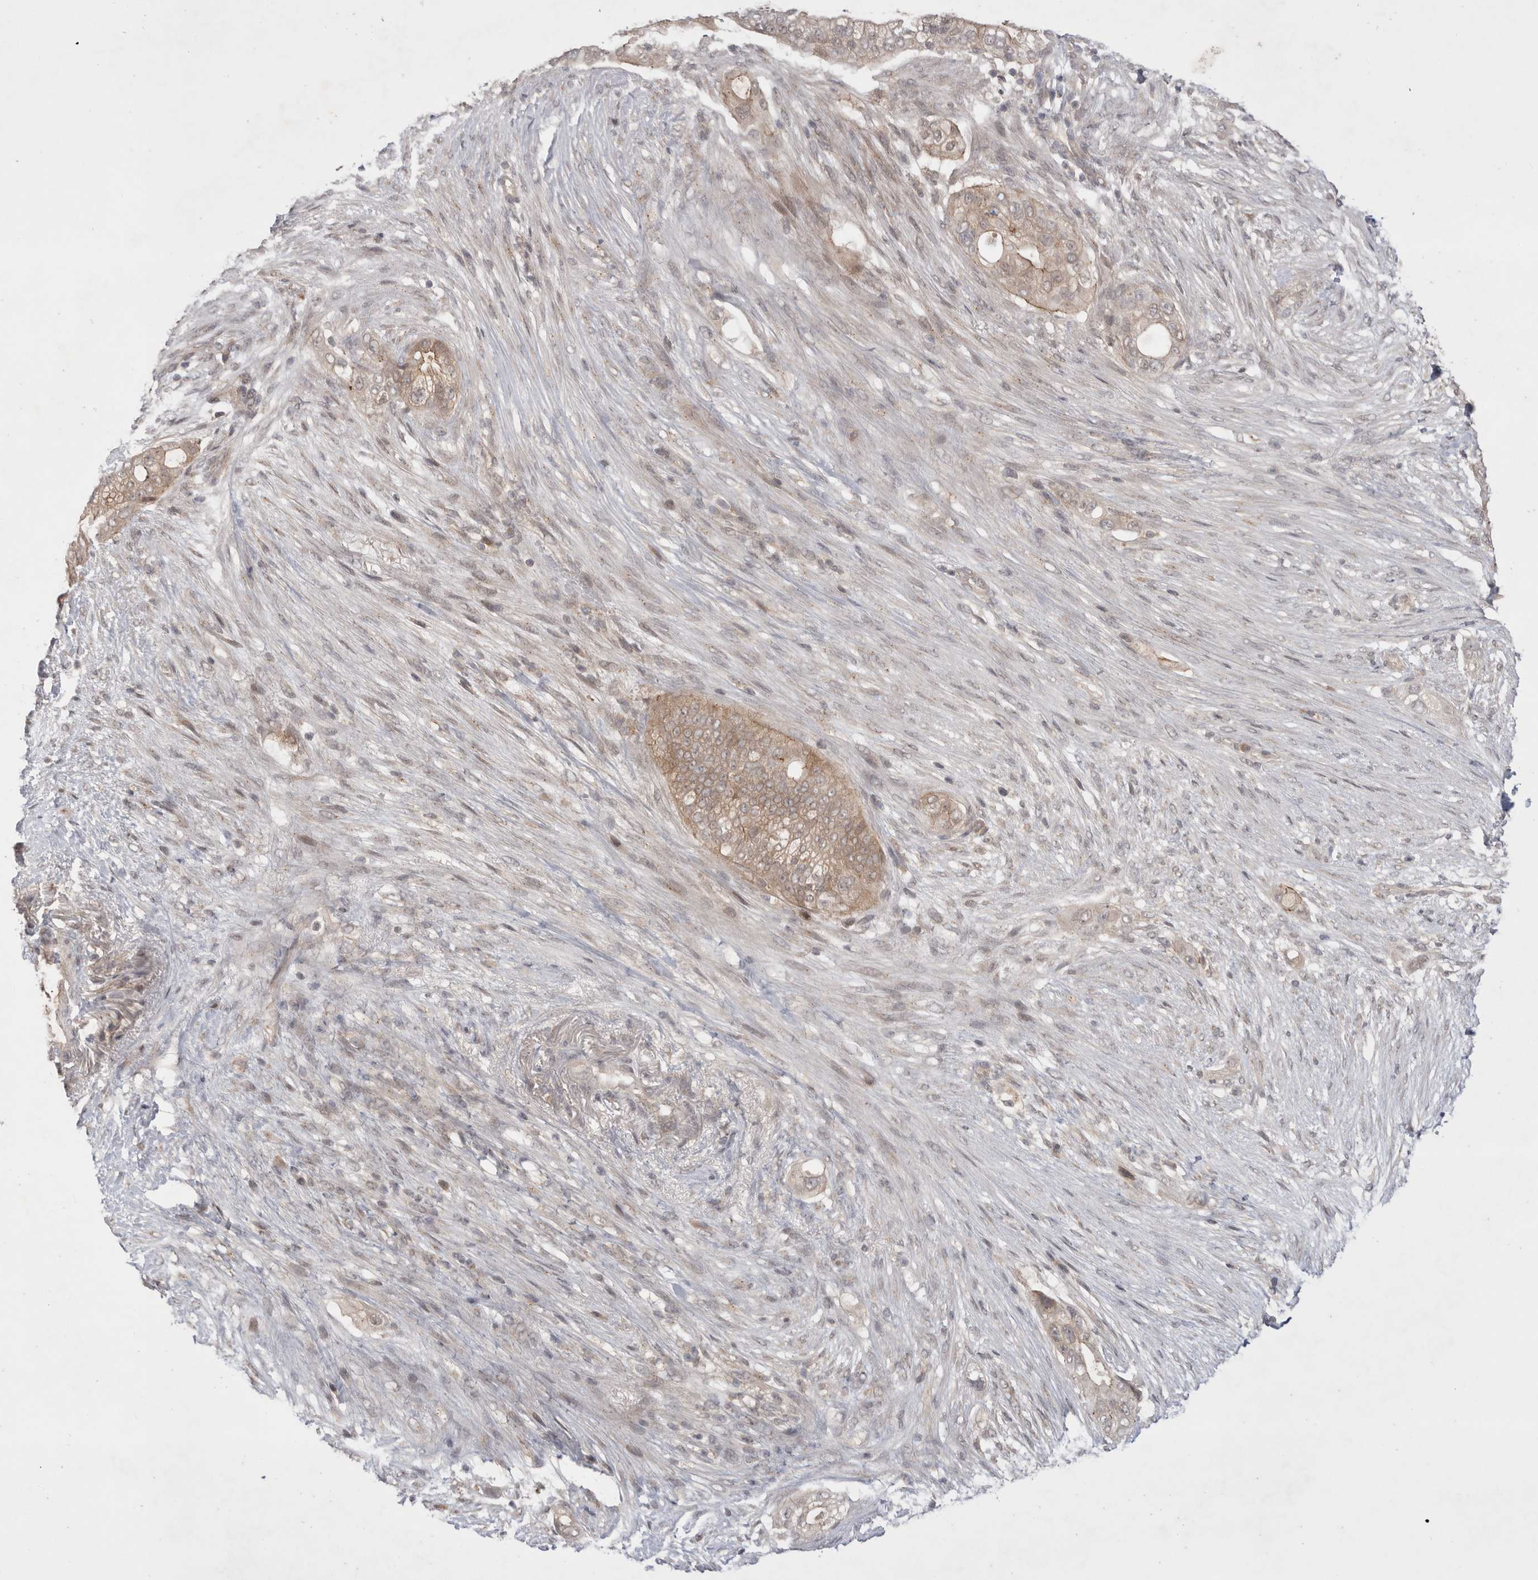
{"staining": {"intensity": "weak", "quantity": ">75%", "location": "cytoplasmic/membranous"}, "tissue": "pancreatic cancer", "cell_type": "Tumor cells", "image_type": "cancer", "snomed": [{"axis": "morphology", "description": "Adenocarcinoma, NOS"}, {"axis": "topography", "description": "Pancreas"}], "caption": "Human pancreatic cancer (adenocarcinoma) stained with a protein marker displays weak staining in tumor cells.", "gene": "PLEKHM1", "patient": {"sex": "male", "age": 53}}